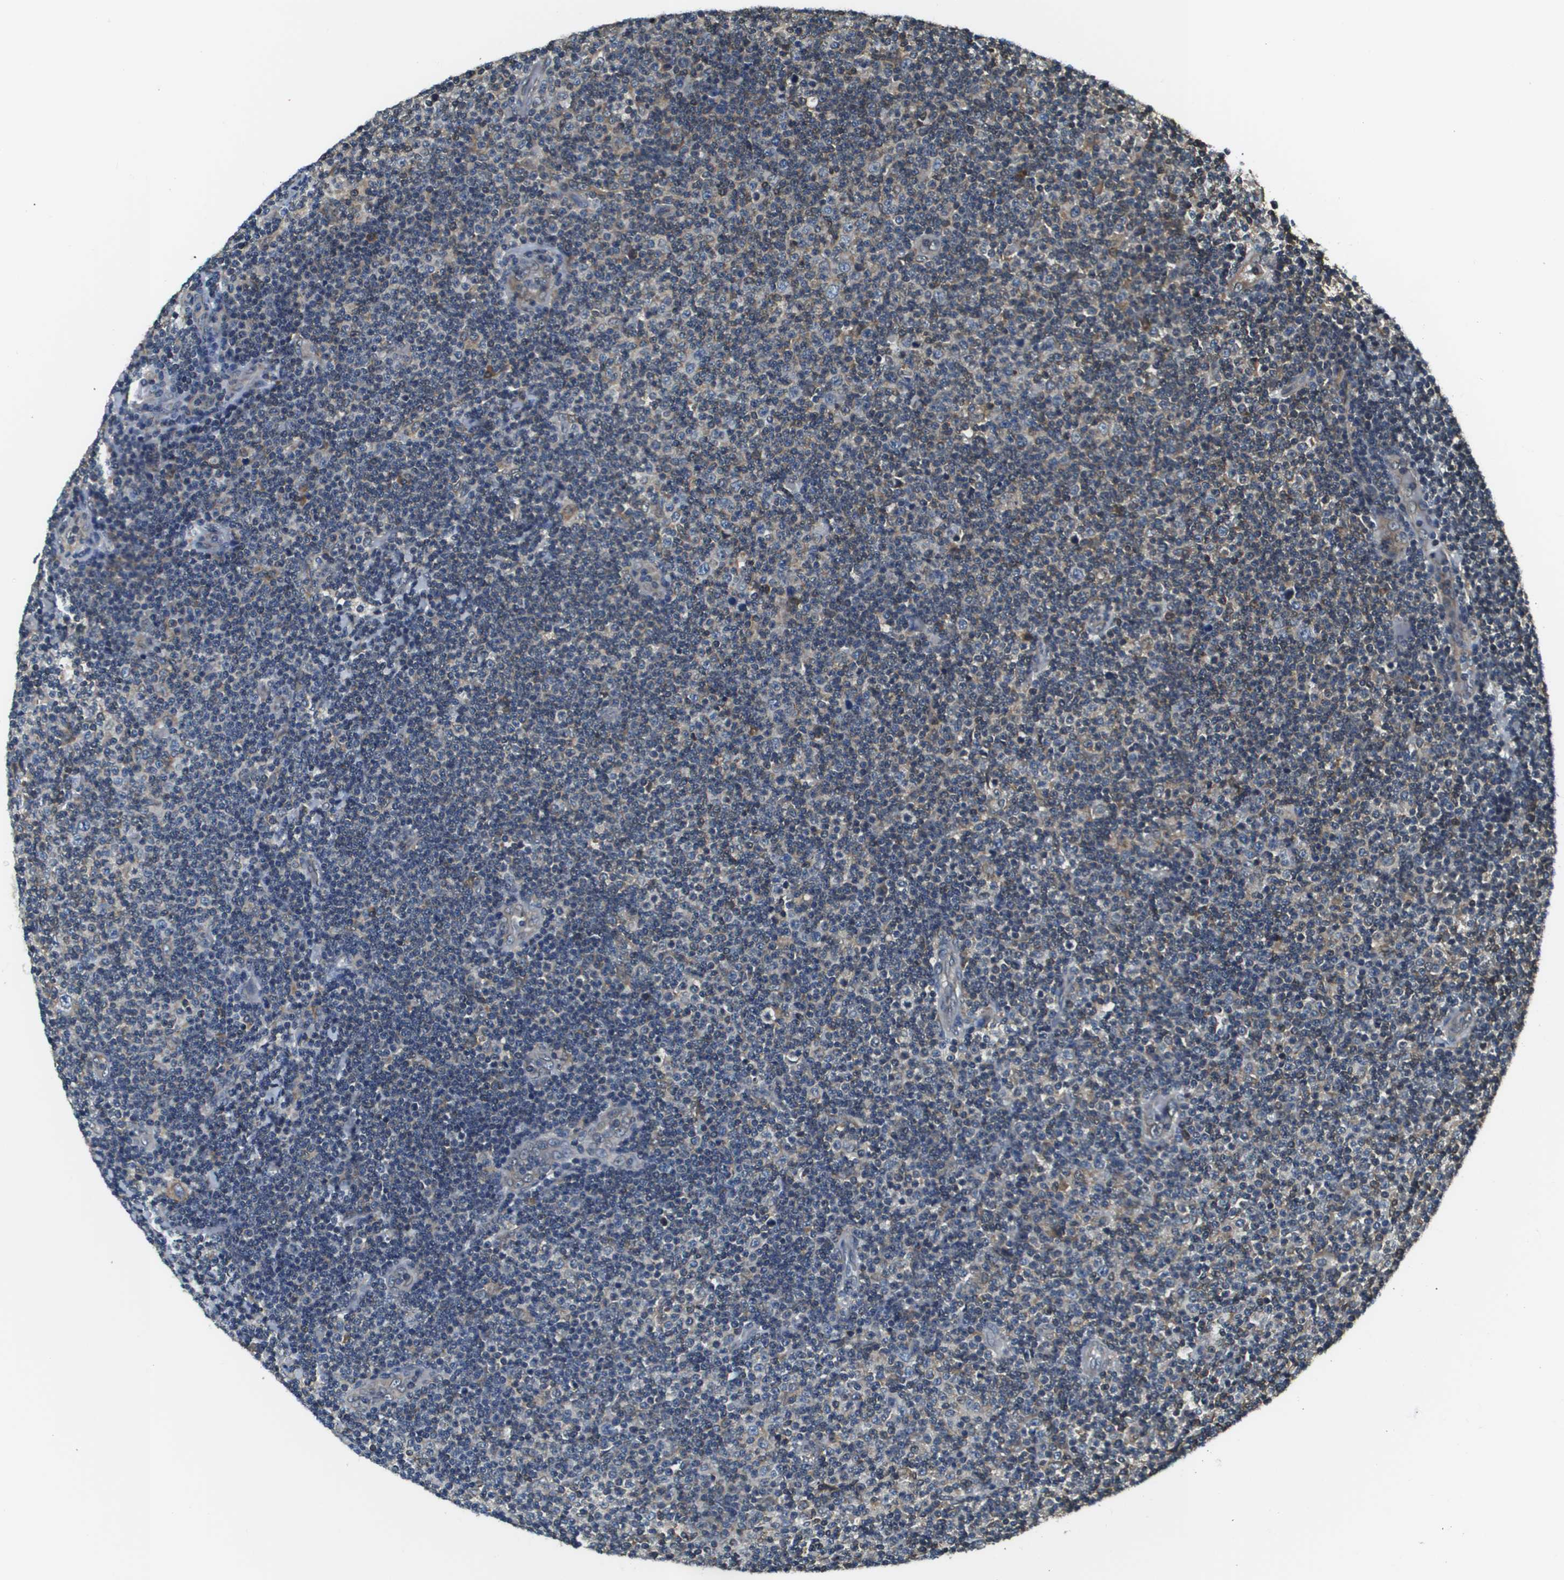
{"staining": {"intensity": "weak", "quantity": "<25%", "location": "cytoplasmic/membranous"}, "tissue": "lymphoma", "cell_type": "Tumor cells", "image_type": "cancer", "snomed": [{"axis": "morphology", "description": "Malignant lymphoma, non-Hodgkin's type, Low grade"}, {"axis": "topography", "description": "Lymph node"}], "caption": "There is no significant positivity in tumor cells of lymphoma.", "gene": "SEC62", "patient": {"sex": "male", "age": 83}}